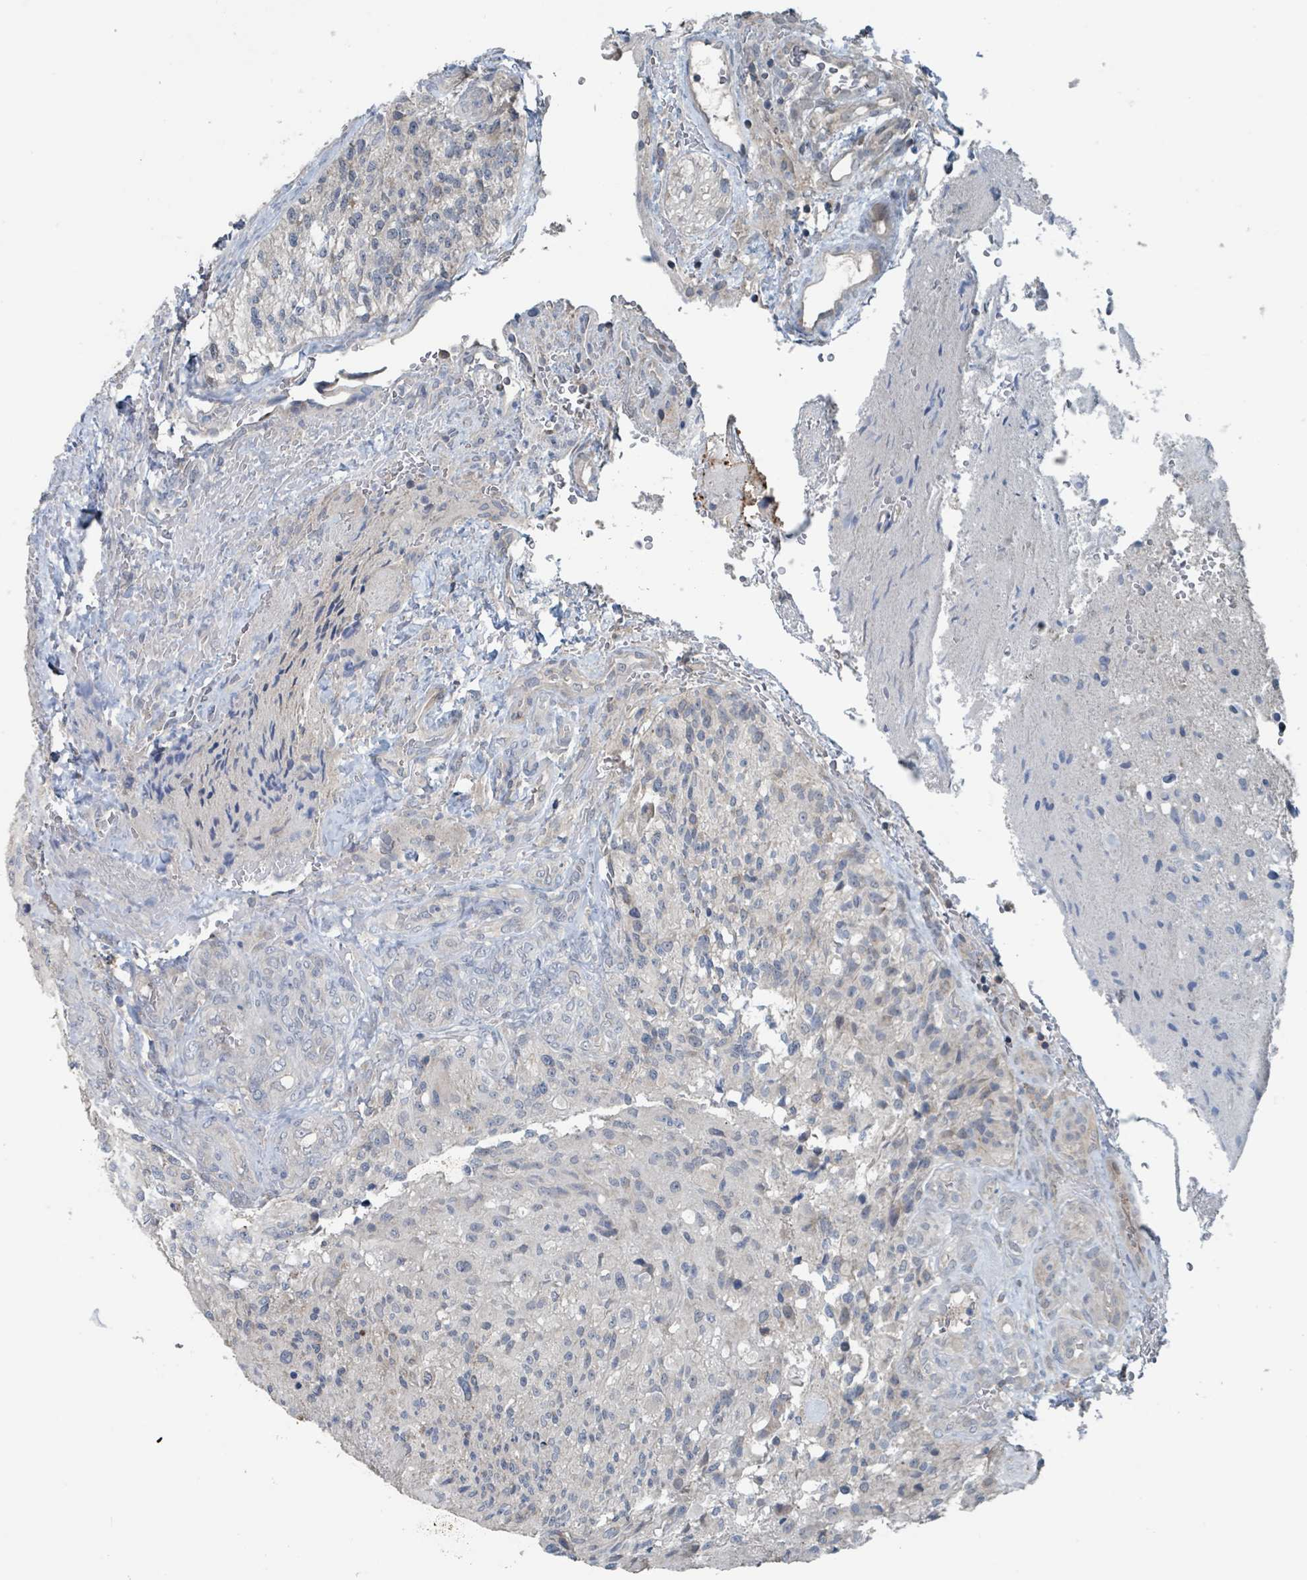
{"staining": {"intensity": "negative", "quantity": "none", "location": "none"}, "tissue": "glioma", "cell_type": "Tumor cells", "image_type": "cancer", "snomed": [{"axis": "morphology", "description": "Normal tissue, NOS"}, {"axis": "morphology", "description": "Glioma, malignant, High grade"}, {"axis": "topography", "description": "Cerebral cortex"}], "caption": "IHC image of glioma stained for a protein (brown), which demonstrates no expression in tumor cells. (DAB (3,3'-diaminobenzidine) immunohistochemistry (IHC) with hematoxylin counter stain).", "gene": "ACBD4", "patient": {"sex": "male", "age": 56}}